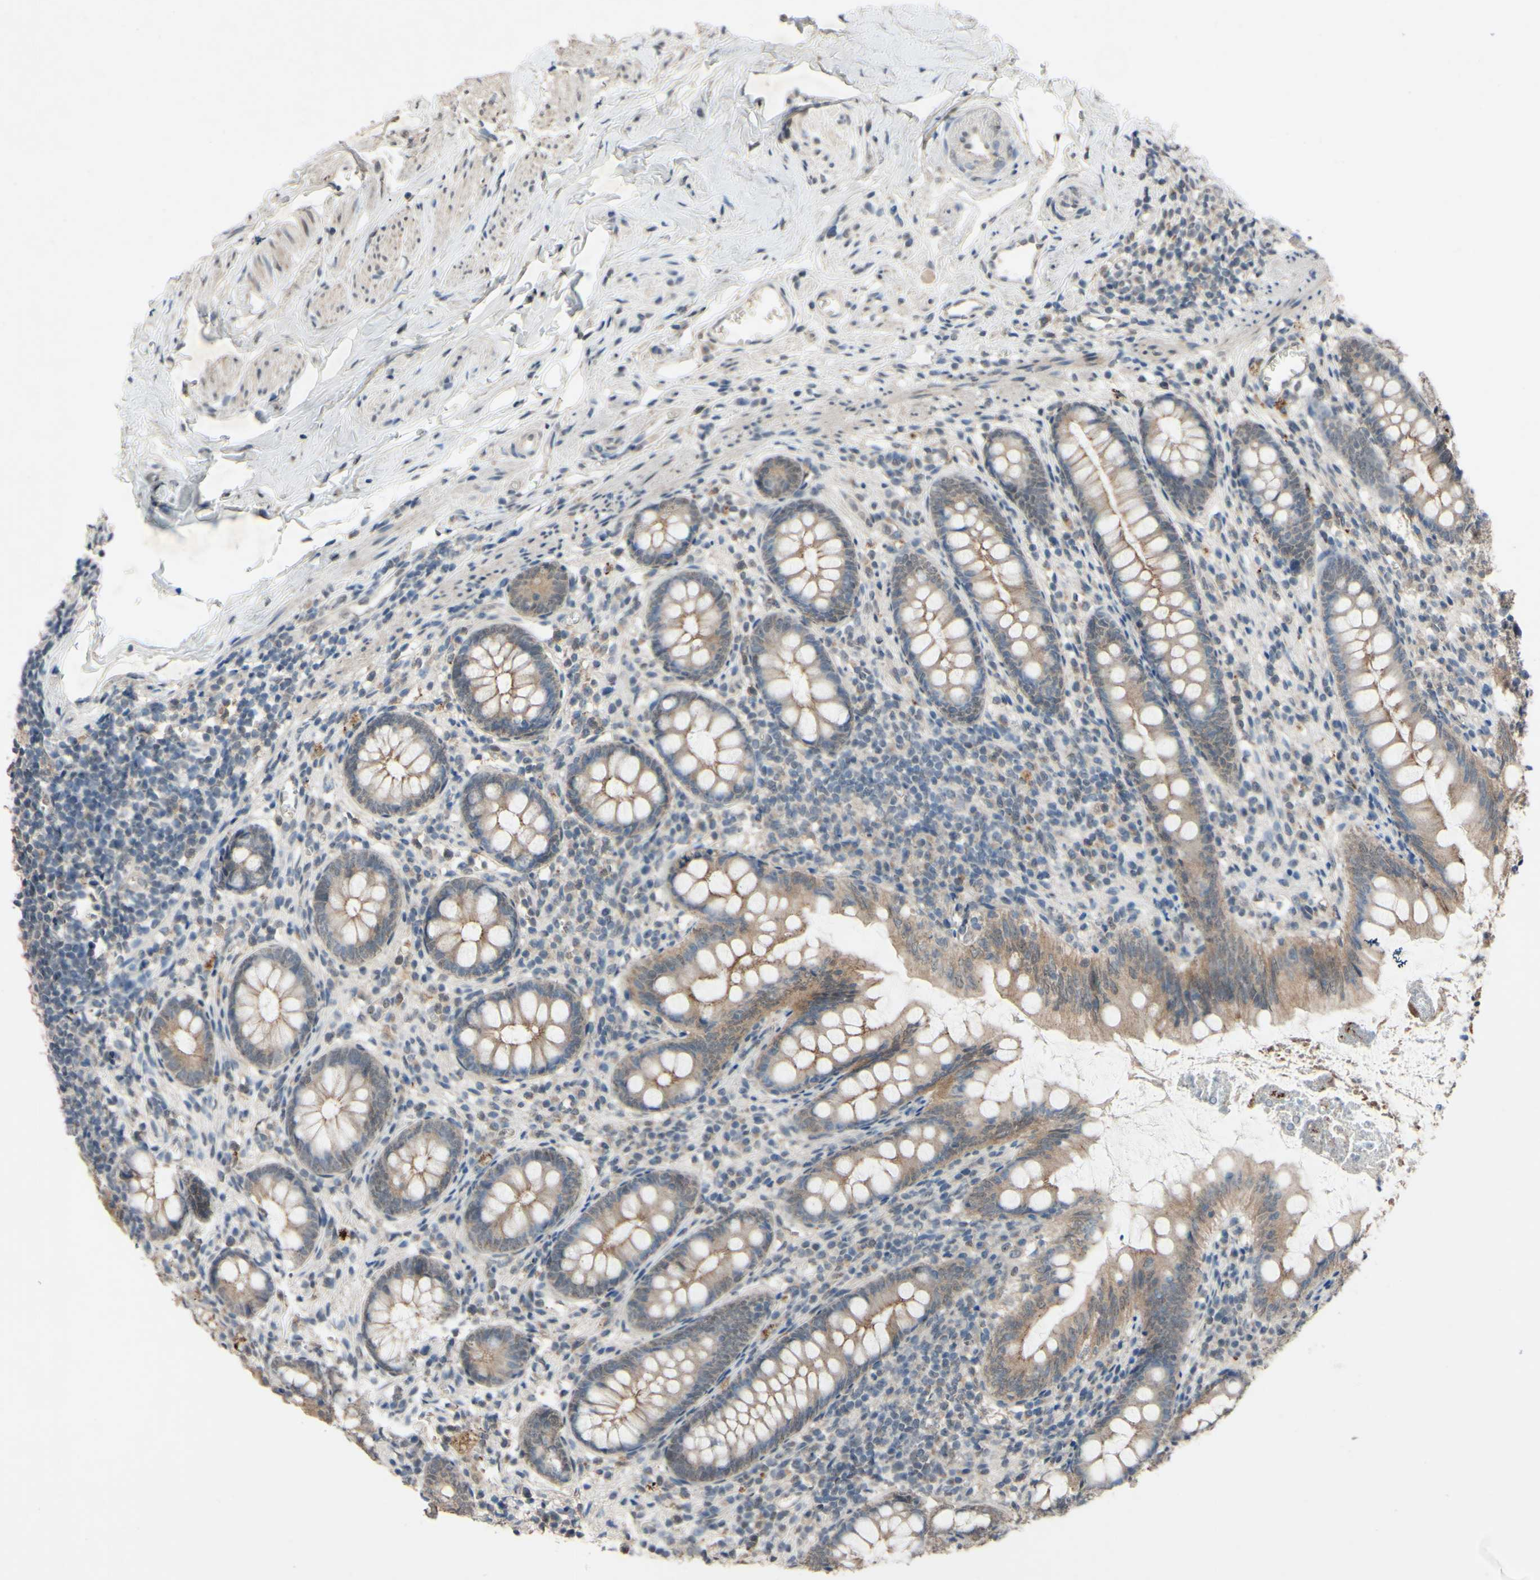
{"staining": {"intensity": "moderate", "quantity": ">75%", "location": "cytoplasmic/membranous"}, "tissue": "appendix", "cell_type": "Glandular cells", "image_type": "normal", "snomed": [{"axis": "morphology", "description": "Normal tissue, NOS"}, {"axis": "topography", "description": "Appendix"}], "caption": "Brown immunohistochemical staining in normal appendix displays moderate cytoplasmic/membranous expression in approximately >75% of glandular cells. The staining was performed using DAB, with brown indicating positive protein expression. Nuclei are stained blue with hematoxylin.", "gene": "CDCP1", "patient": {"sex": "female", "age": 77}}